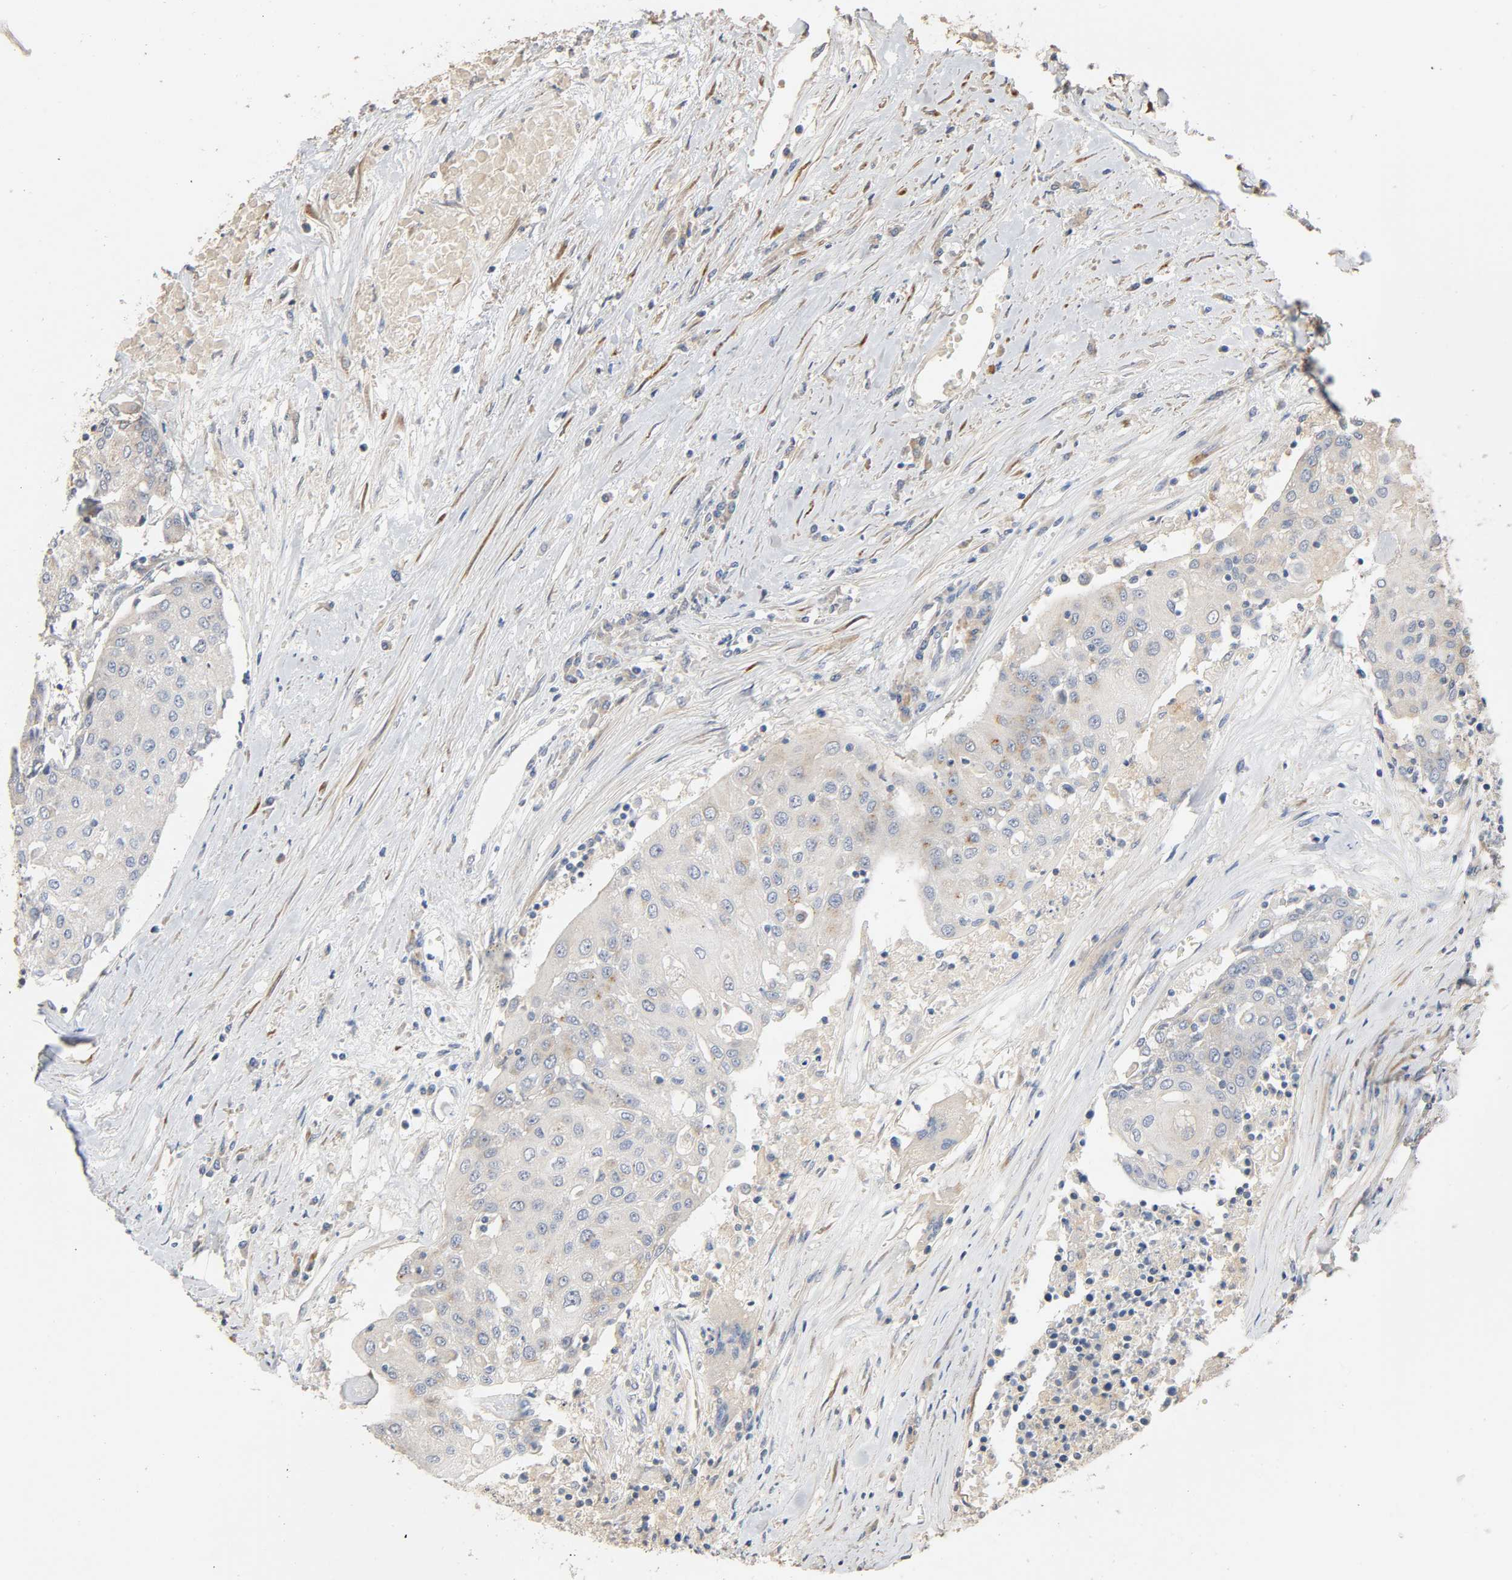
{"staining": {"intensity": "negative", "quantity": "none", "location": "none"}, "tissue": "urothelial cancer", "cell_type": "Tumor cells", "image_type": "cancer", "snomed": [{"axis": "morphology", "description": "Urothelial carcinoma, High grade"}, {"axis": "topography", "description": "Urinary bladder"}], "caption": "Tumor cells are negative for brown protein staining in urothelial carcinoma (high-grade).", "gene": "SGSM1", "patient": {"sex": "female", "age": 85}}